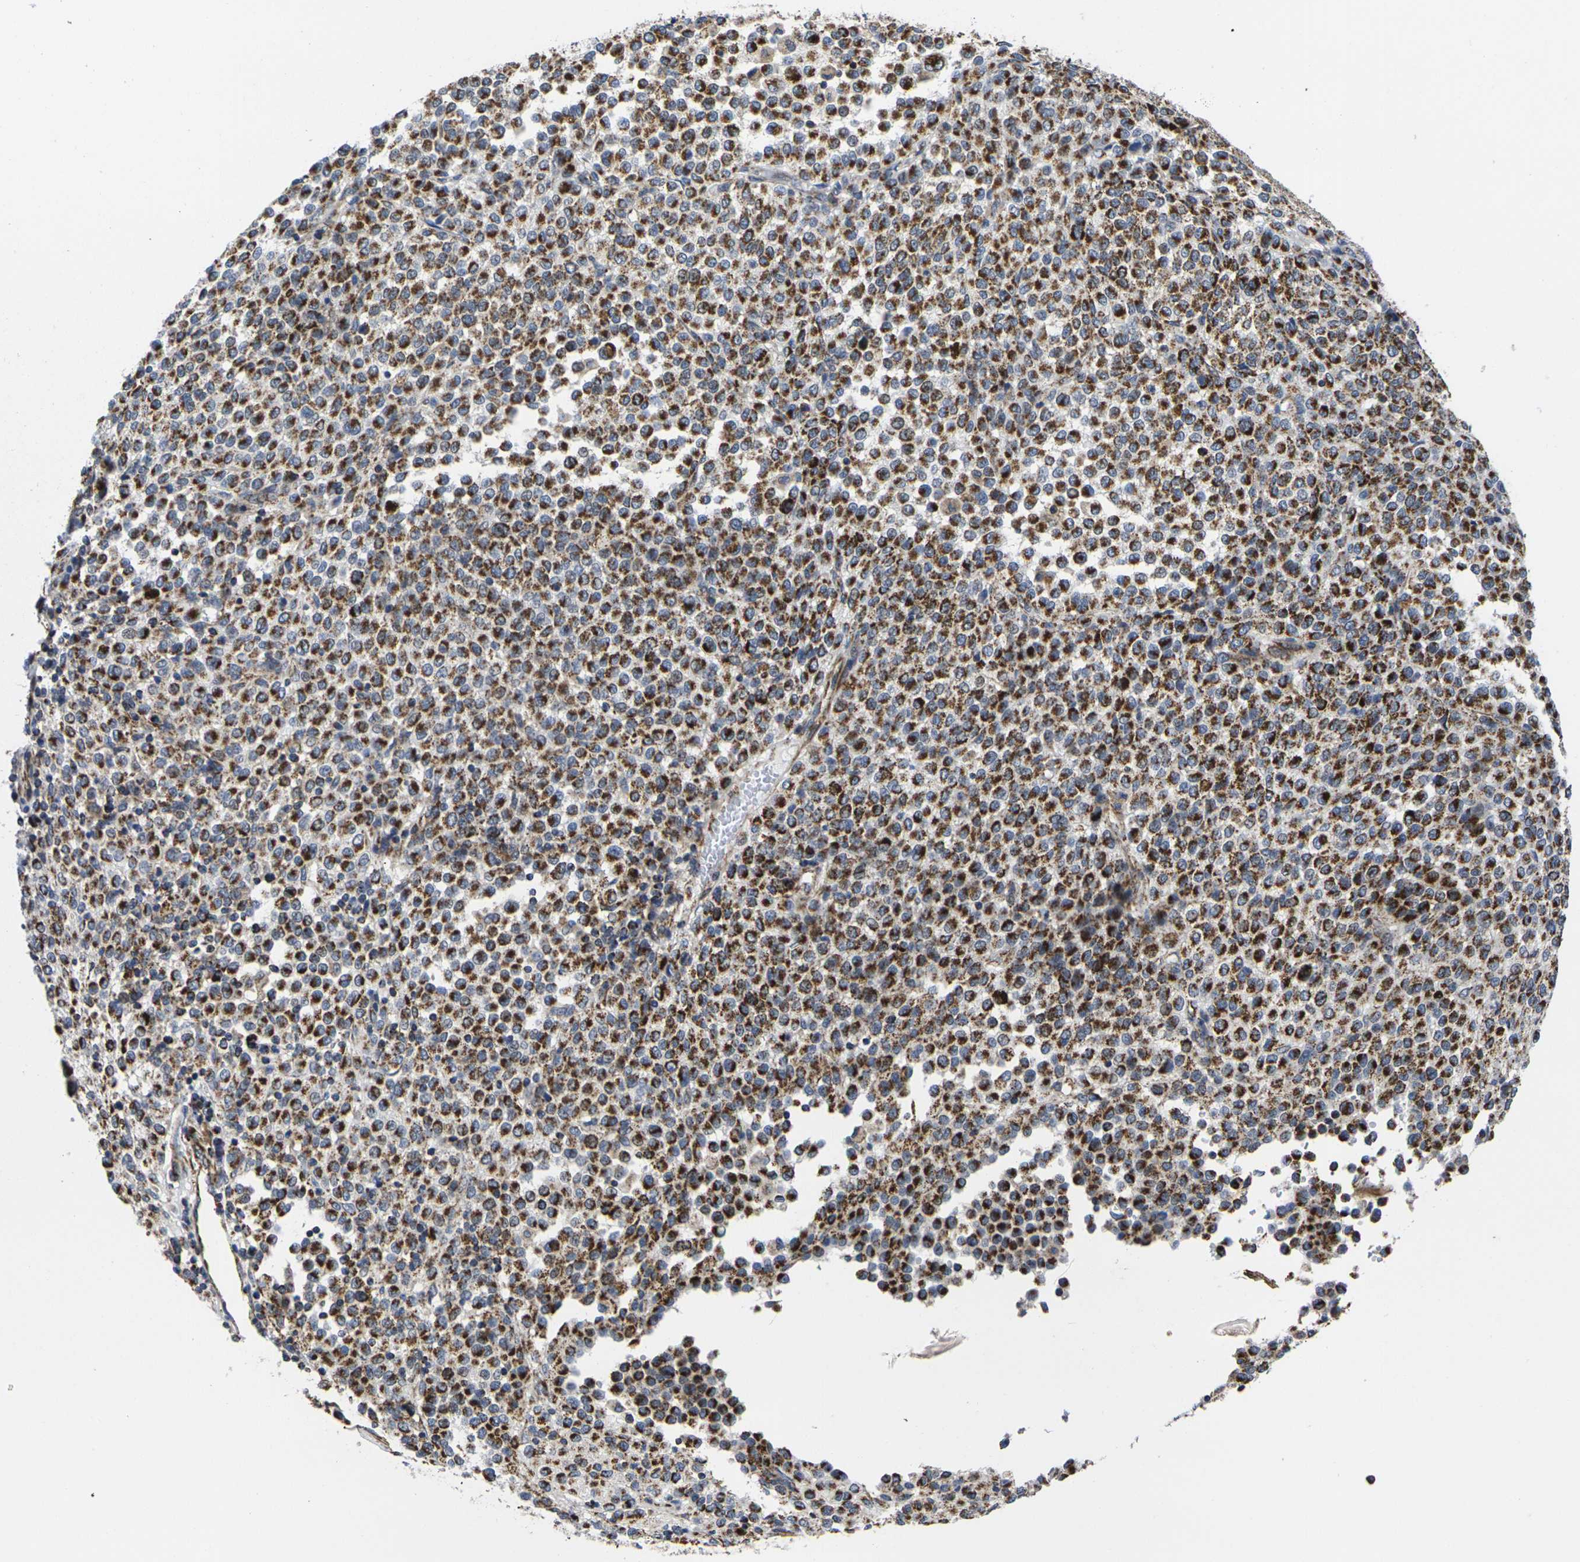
{"staining": {"intensity": "strong", "quantity": ">75%", "location": "cytoplasmic/membranous"}, "tissue": "melanoma", "cell_type": "Tumor cells", "image_type": "cancer", "snomed": [{"axis": "morphology", "description": "Malignant melanoma, Metastatic site"}, {"axis": "topography", "description": "Pancreas"}], "caption": "The photomicrograph displays staining of melanoma, revealing strong cytoplasmic/membranous protein expression (brown color) within tumor cells.", "gene": "P2RY11", "patient": {"sex": "female", "age": 30}}